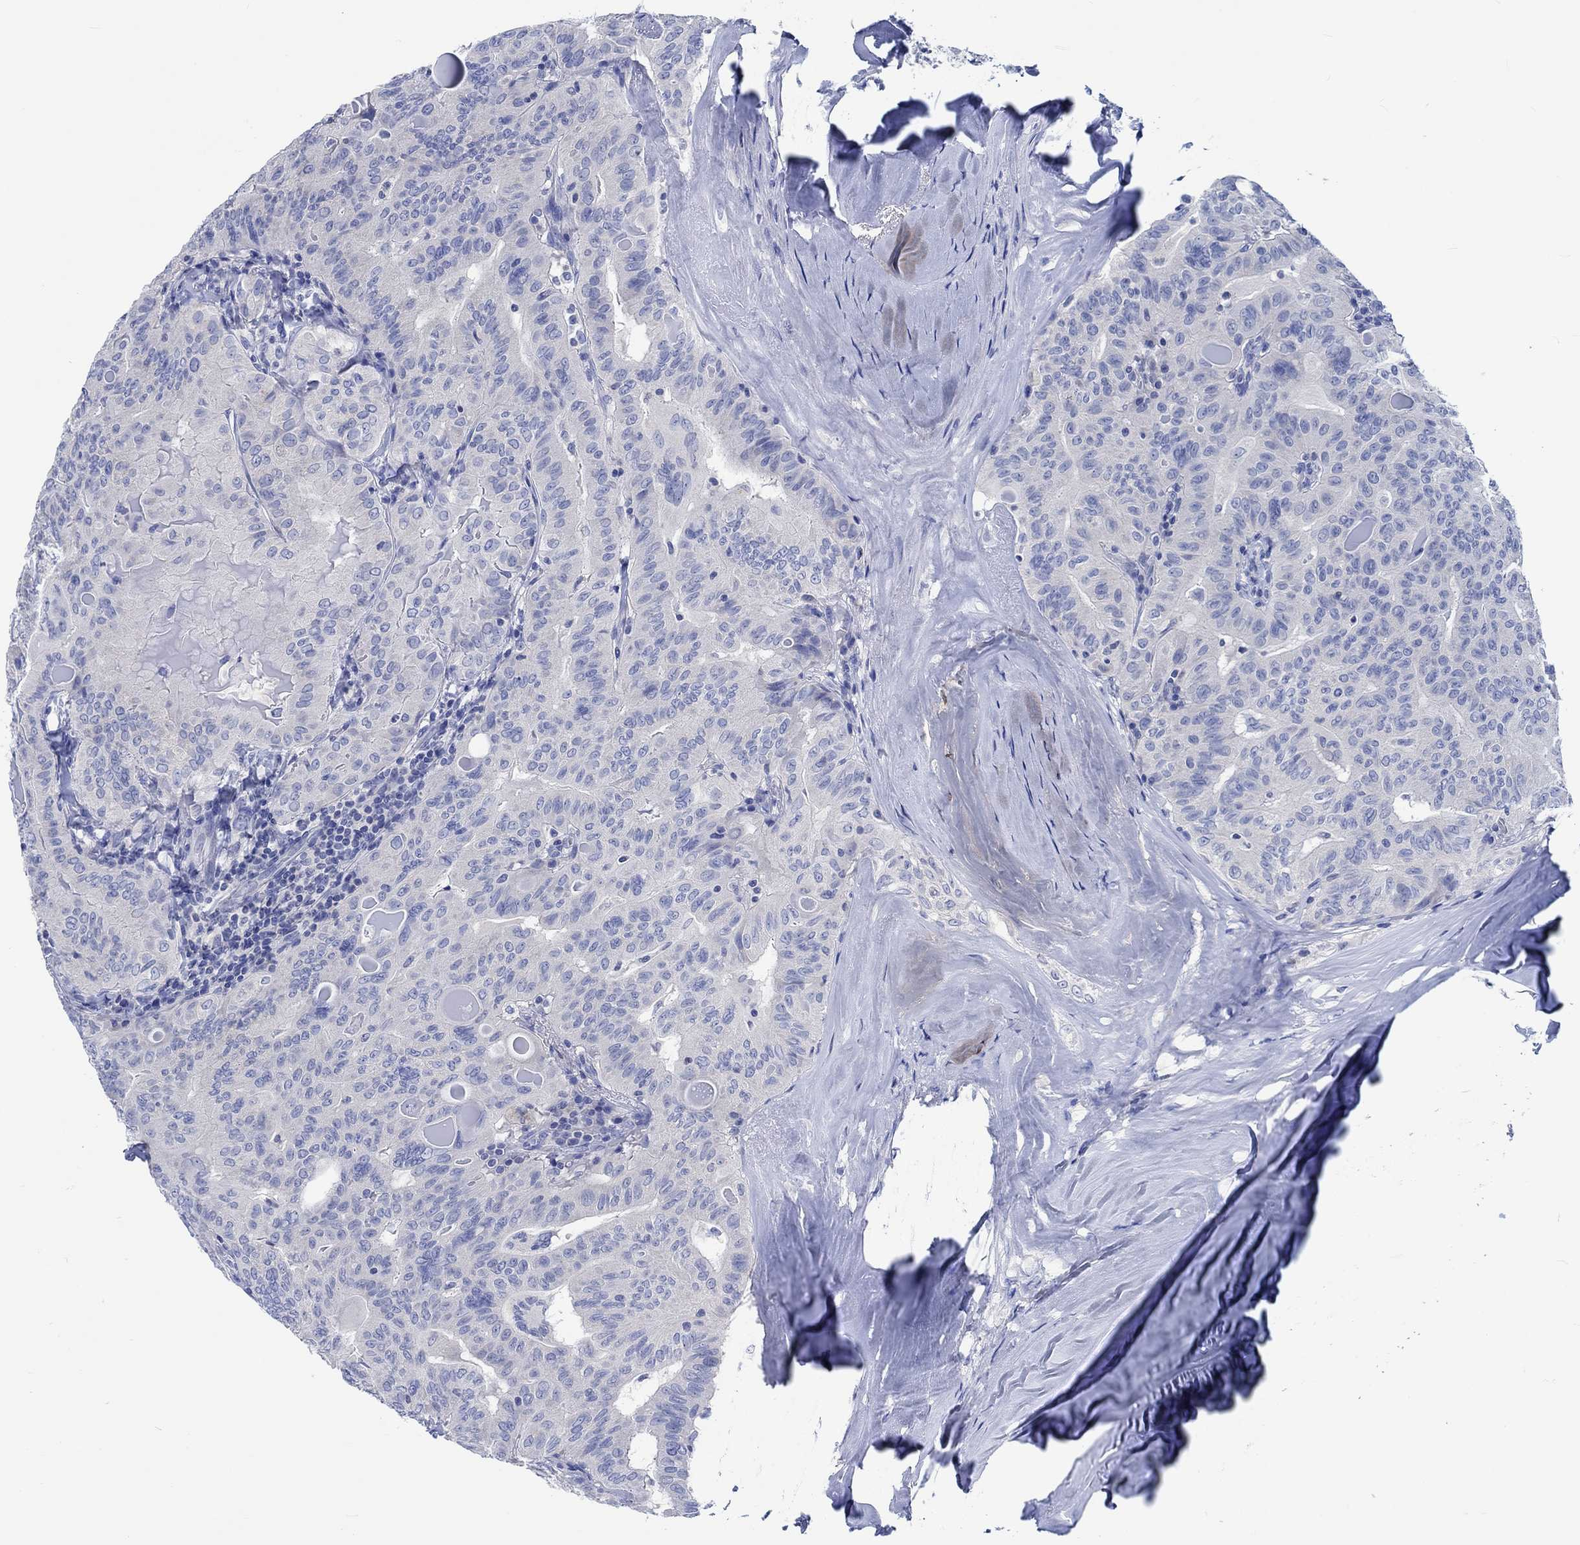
{"staining": {"intensity": "negative", "quantity": "none", "location": "none"}, "tissue": "thyroid cancer", "cell_type": "Tumor cells", "image_type": "cancer", "snomed": [{"axis": "morphology", "description": "Papillary adenocarcinoma, NOS"}, {"axis": "topography", "description": "Thyroid gland"}], "caption": "Immunohistochemistry (IHC) photomicrograph of neoplastic tissue: thyroid cancer (papillary adenocarcinoma) stained with DAB exhibits no significant protein staining in tumor cells.", "gene": "PTPRN2", "patient": {"sex": "female", "age": 68}}